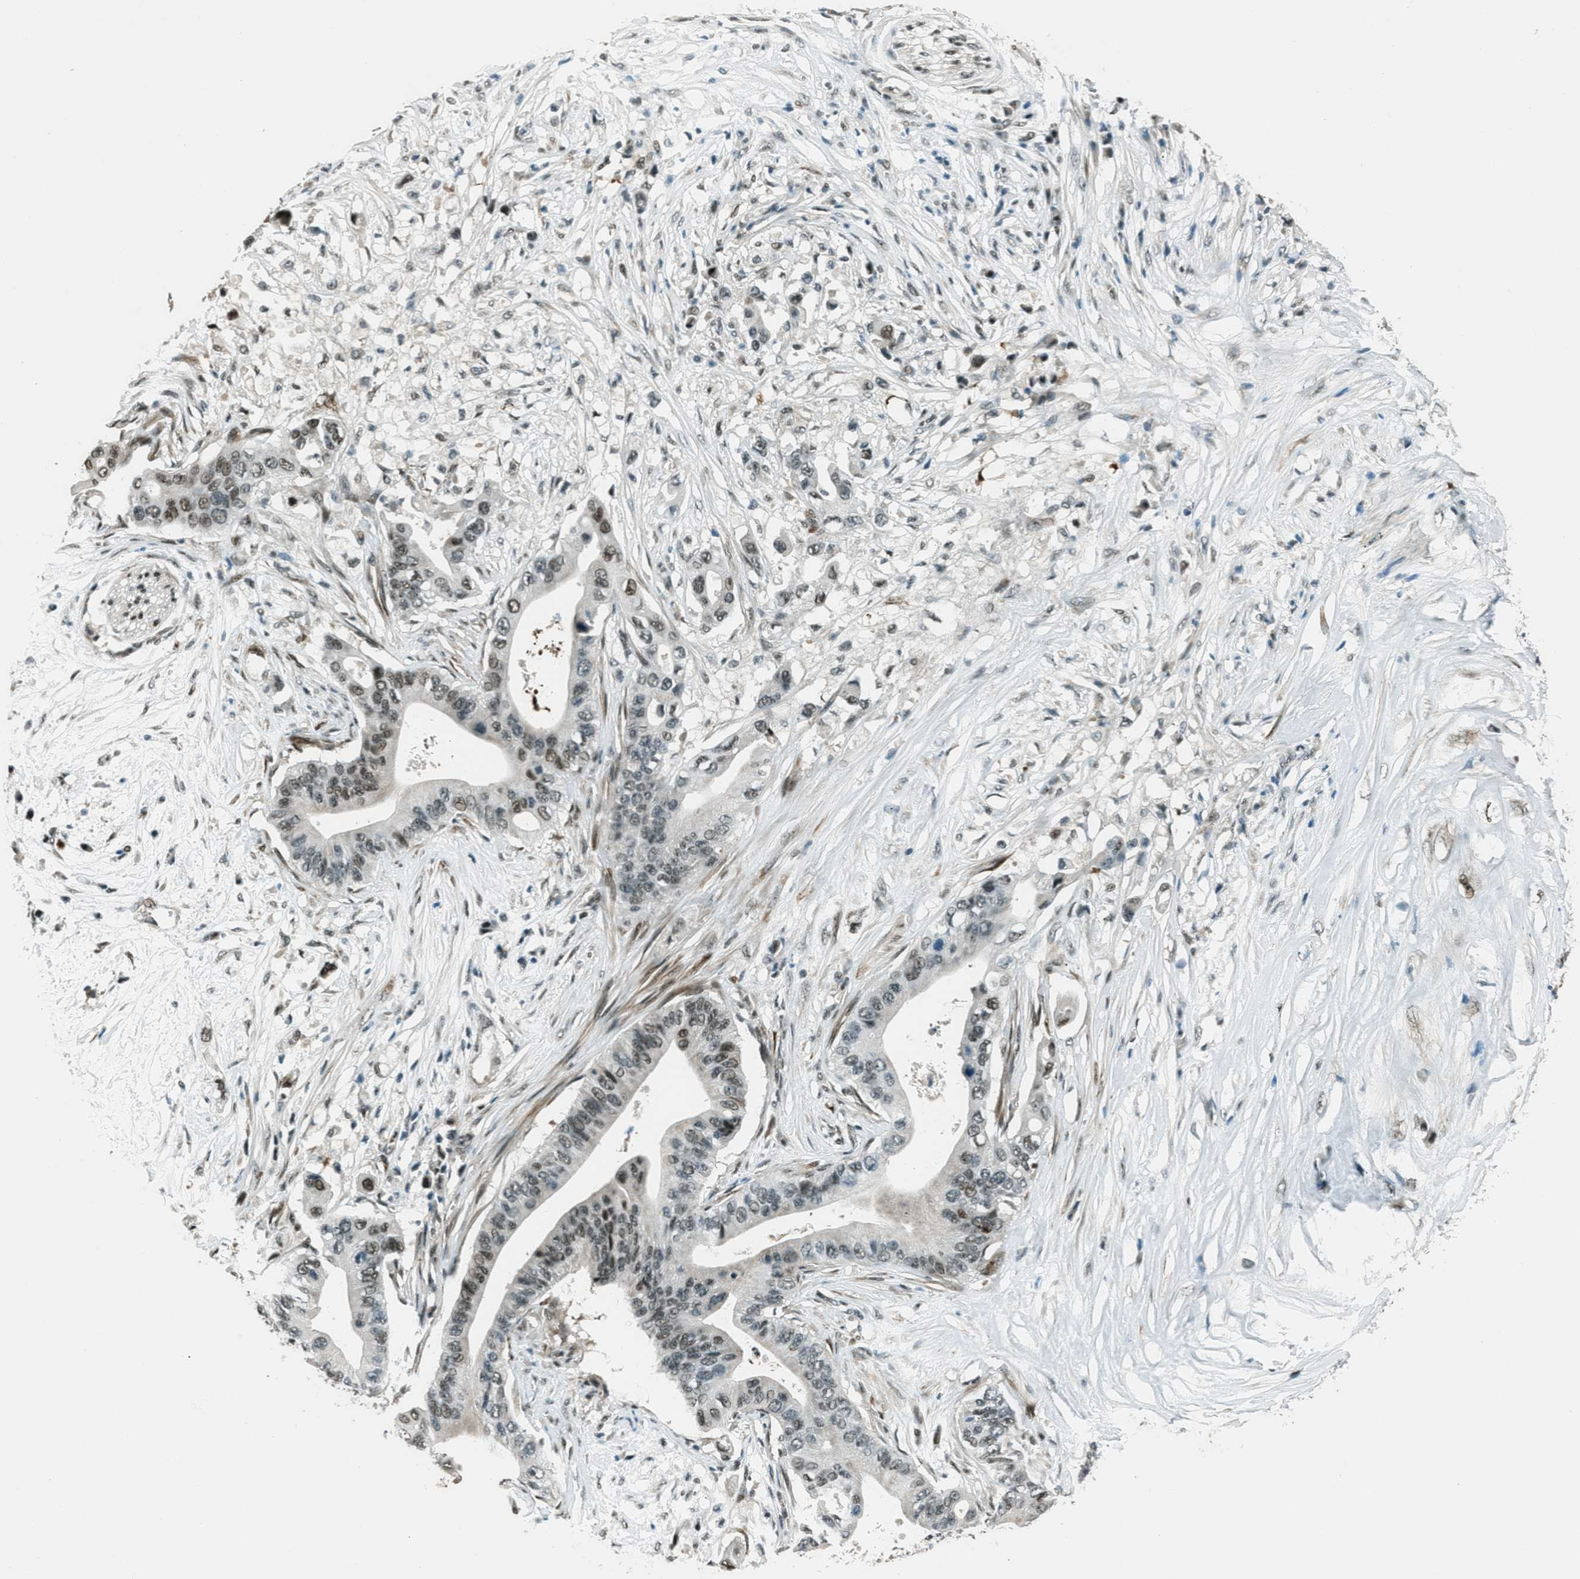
{"staining": {"intensity": "weak", "quantity": "25%-75%", "location": "nuclear"}, "tissue": "pancreatic cancer", "cell_type": "Tumor cells", "image_type": "cancer", "snomed": [{"axis": "morphology", "description": "Adenocarcinoma, NOS"}, {"axis": "topography", "description": "Pancreas"}], "caption": "Protein analysis of pancreatic cancer tissue exhibits weak nuclear staining in approximately 25%-75% of tumor cells. (brown staining indicates protein expression, while blue staining denotes nuclei).", "gene": "TARDBP", "patient": {"sex": "male", "age": 77}}